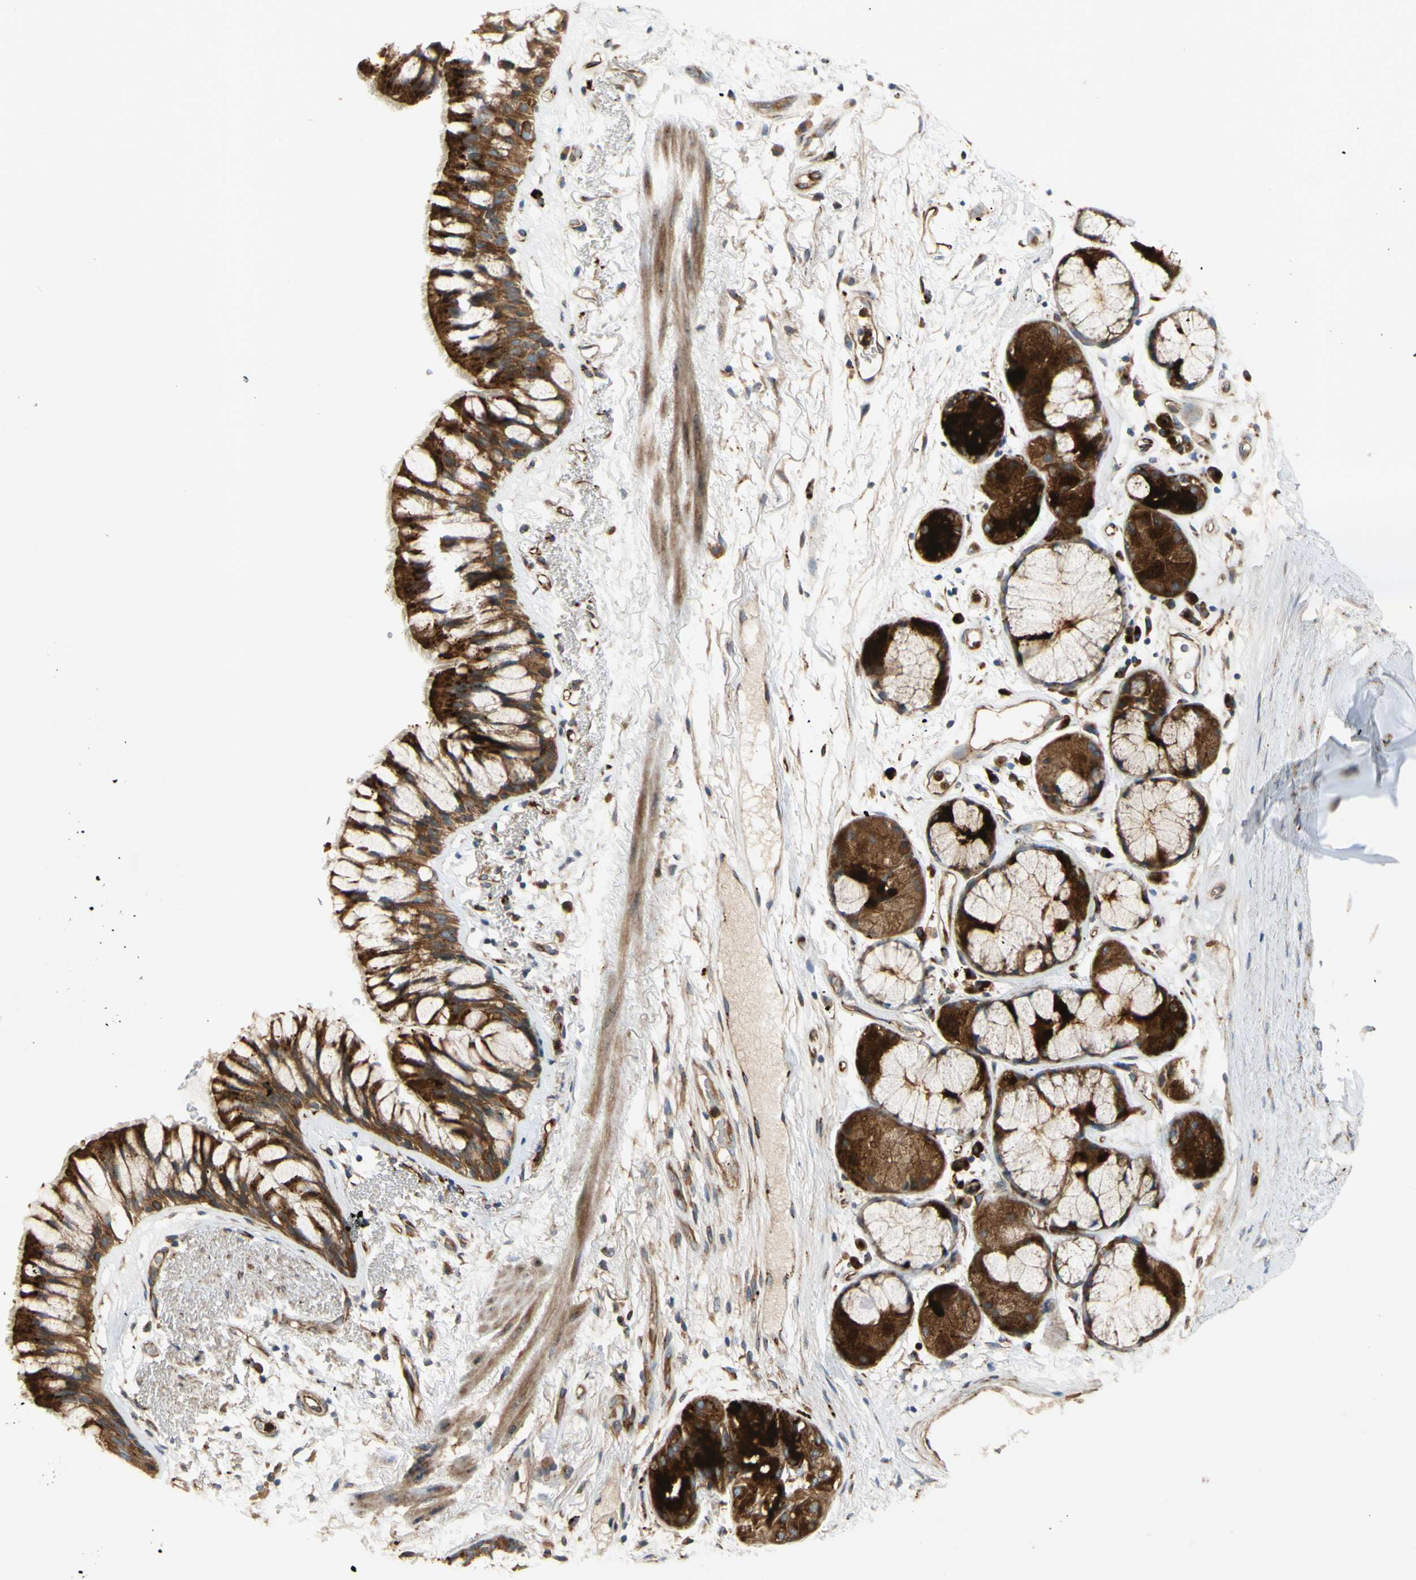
{"staining": {"intensity": "strong", "quantity": ">75%", "location": "cytoplasmic/membranous"}, "tissue": "bronchus", "cell_type": "Respiratory epithelial cells", "image_type": "normal", "snomed": [{"axis": "morphology", "description": "Normal tissue, NOS"}, {"axis": "topography", "description": "Bronchus"}], "caption": "IHC photomicrograph of benign human bronchus stained for a protein (brown), which reveals high levels of strong cytoplasmic/membranous expression in about >75% of respiratory epithelial cells.", "gene": "TUBG2", "patient": {"sex": "male", "age": 66}}